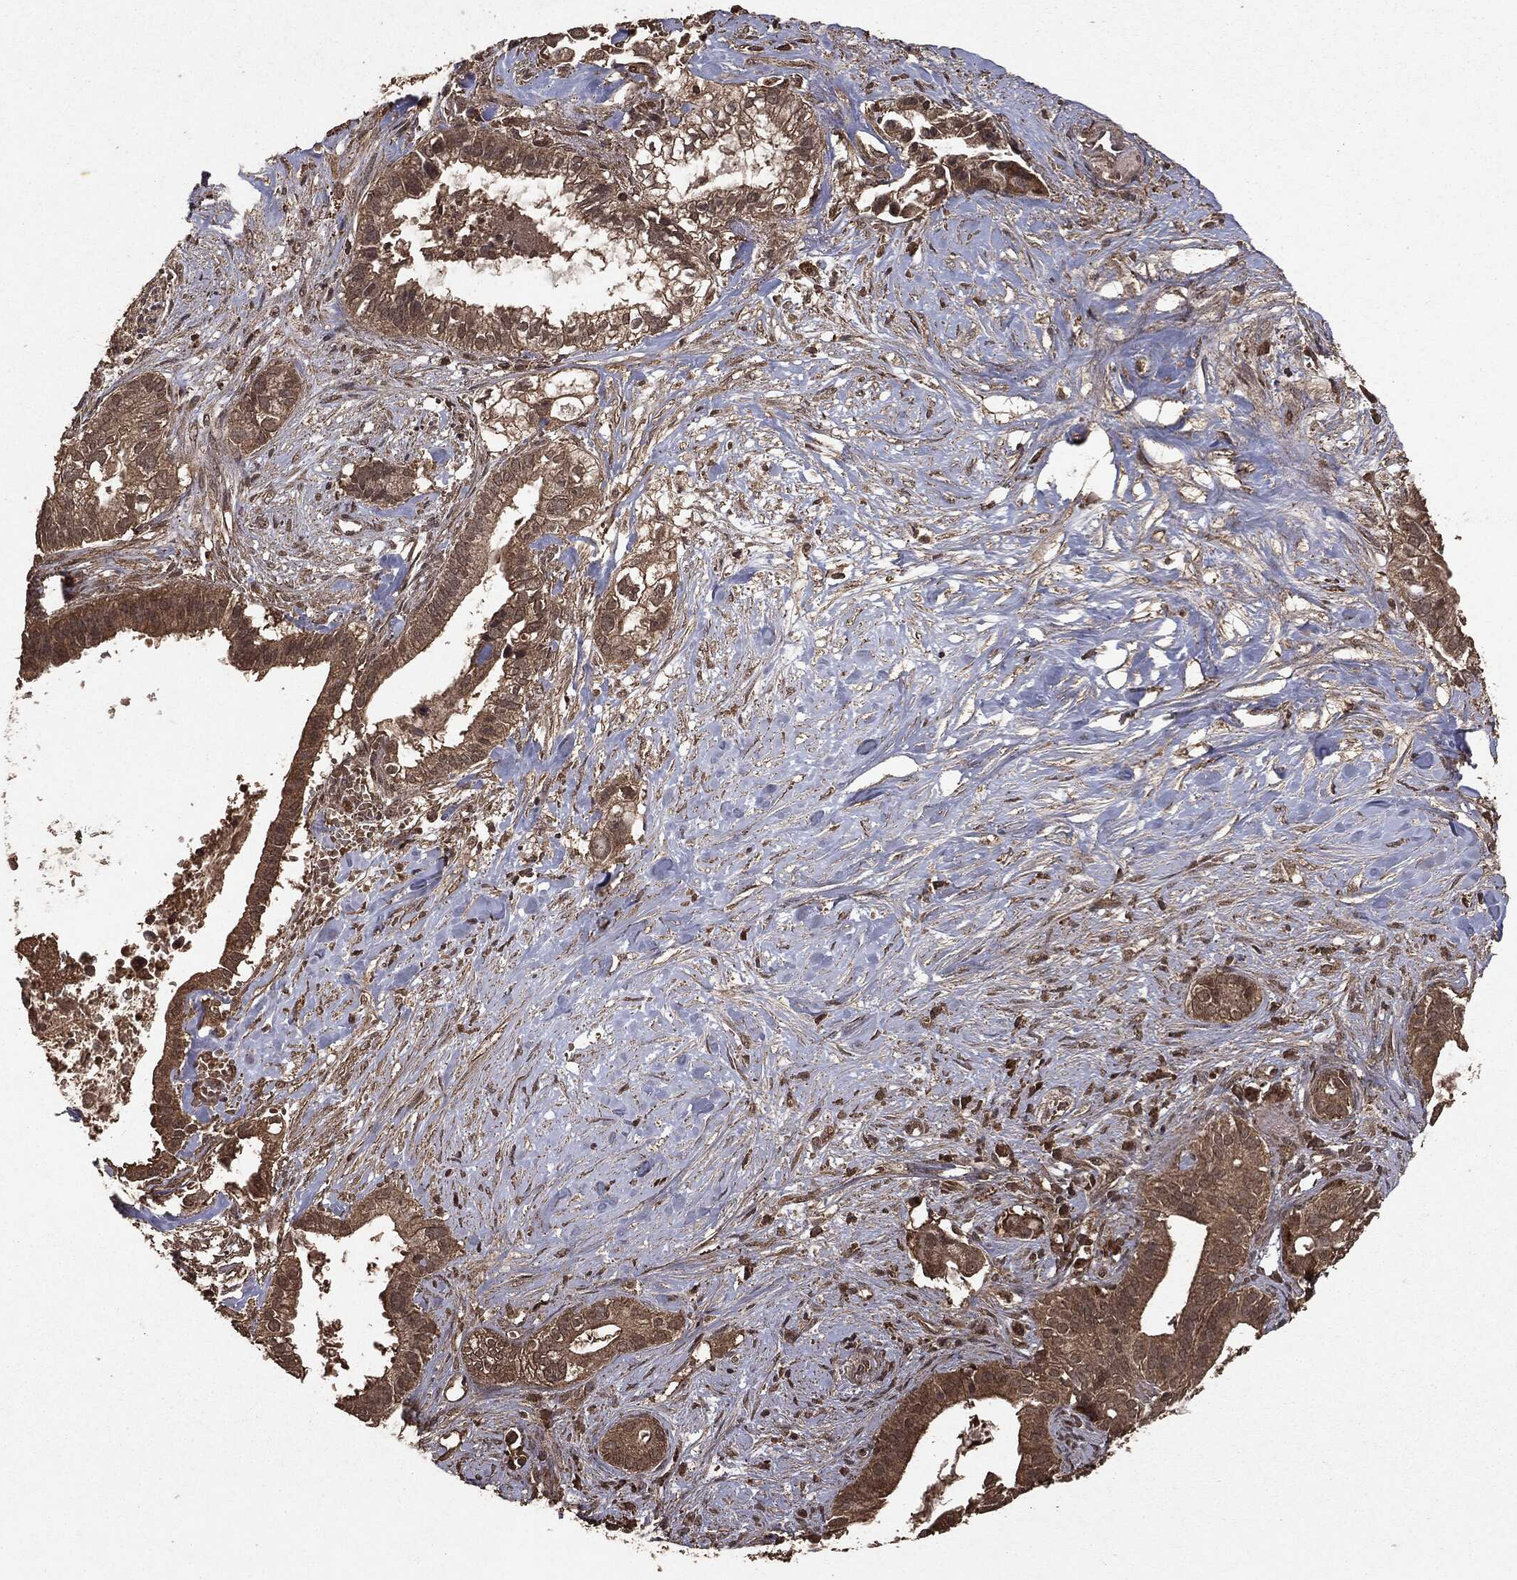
{"staining": {"intensity": "moderate", "quantity": ">75%", "location": "cytoplasmic/membranous"}, "tissue": "pancreatic cancer", "cell_type": "Tumor cells", "image_type": "cancer", "snomed": [{"axis": "morphology", "description": "Adenocarcinoma, NOS"}, {"axis": "topography", "description": "Pancreas"}], "caption": "Pancreatic adenocarcinoma stained for a protein (brown) displays moderate cytoplasmic/membranous positive expression in approximately >75% of tumor cells.", "gene": "NME1", "patient": {"sex": "male", "age": 61}}